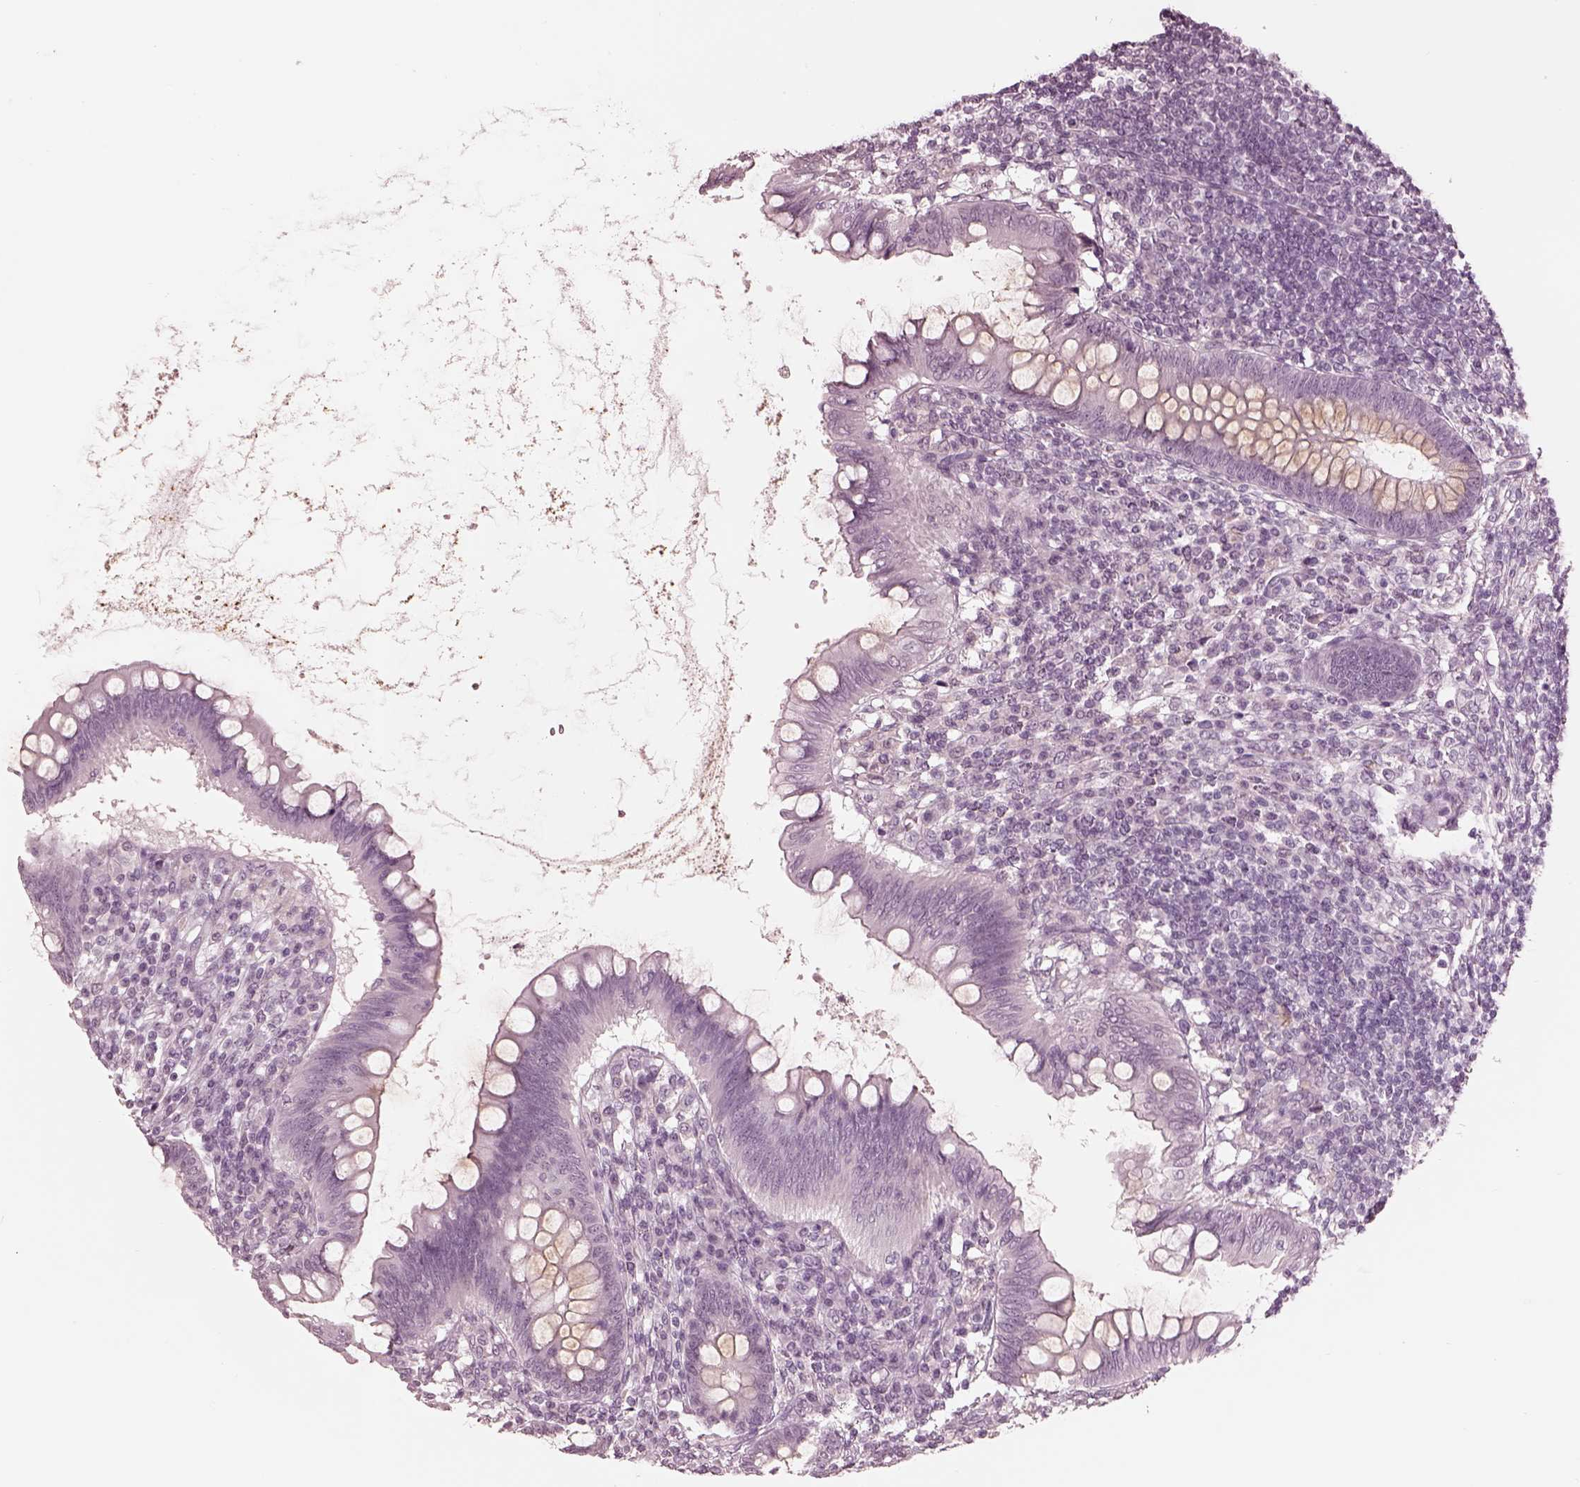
{"staining": {"intensity": "negative", "quantity": "none", "location": "none"}, "tissue": "appendix", "cell_type": "Glandular cells", "image_type": "normal", "snomed": [{"axis": "morphology", "description": "Normal tissue, NOS"}, {"axis": "topography", "description": "Appendix"}], "caption": "The immunohistochemistry (IHC) photomicrograph has no significant expression in glandular cells of appendix. (Immunohistochemistry, brightfield microscopy, high magnification).", "gene": "GARIN4", "patient": {"sex": "female", "age": 57}}